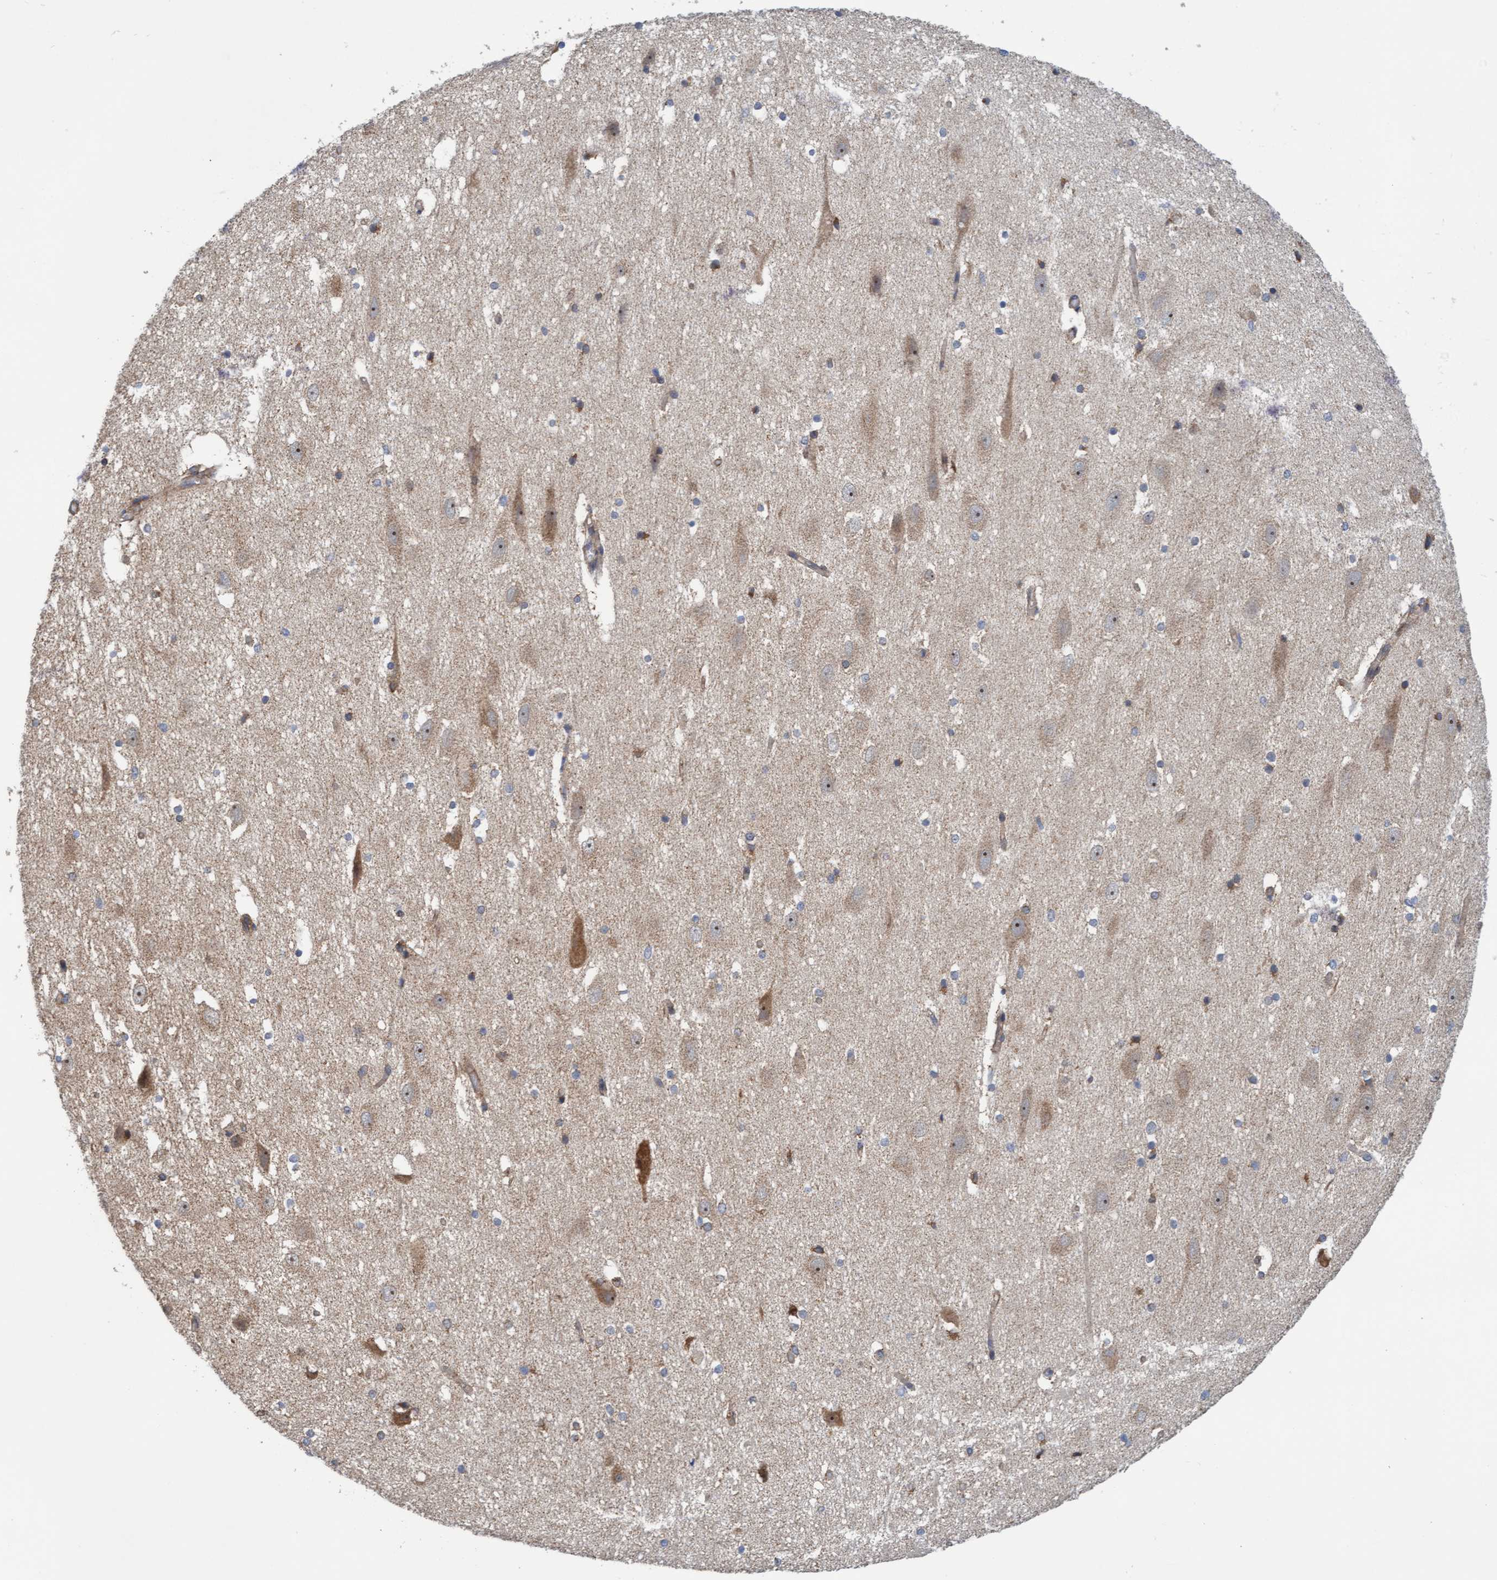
{"staining": {"intensity": "weak", "quantity": "25%-75%", "location": "cytoplasmic/membranous"}, "tissue": "hippocampus", "cell_type": "Glial cells", "image_type": "normal", "snomed": [{"axis": "morphology", "description": "Normal tissue, NOS"}, {"axis": "topography", "description": "Hippocampus"}], "caption": "An image of hippocampus stained for a protein displays weak cytoplasmic/membranous brown staining in glial cells. The staining was performed using DAB, with brown indicating positive protein expression. Nuclei are stained blue with hematoxylin.", "gene": "ZNF566", "patient": {"sex": "female", "age": 19}}